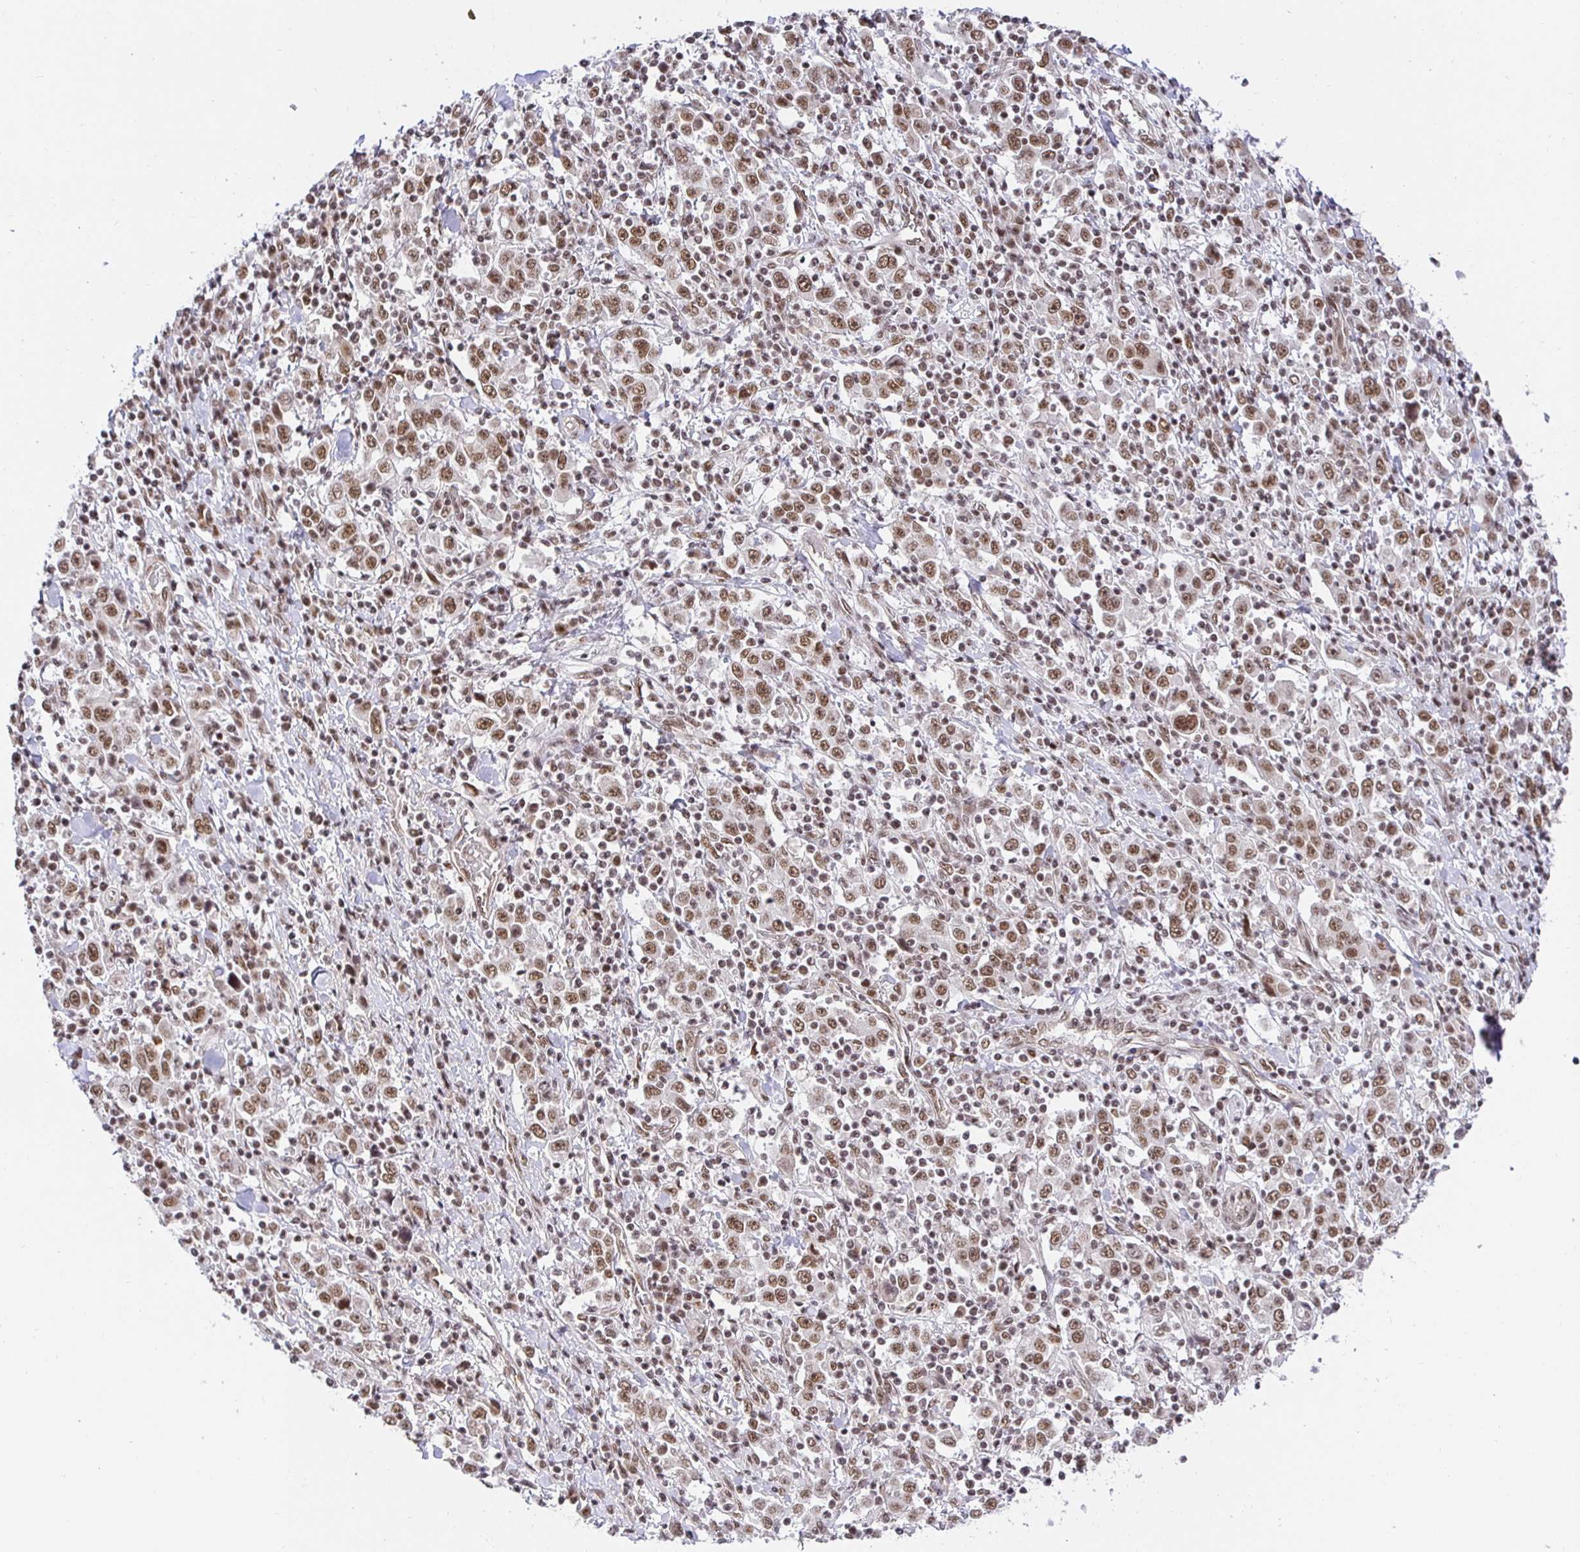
{"staining": {"intensity": "moderate", "quantity": ">75%", "location": "nuclear"}, "tissue": "stomach cancer", "cell_type": "Tumor cells", "image_type": "cancer", "snomed": [{"axis": "morphology", "description": "Normal tissue, NOS"}, {"axis": "morphology", "description": "Adenocarcinoma, NOS"}, {"axis": "topography", "description": "Stomach, upper"}, {"axis": "topography", "description": "Stomach"}], "caption": "This is an image of immunohistochemistry staining of stomach cancer, which shows moderate expression in the nuclear of tumor cells.", "gene": "USF1", "patient": {"sex": "male", "age": 59}}